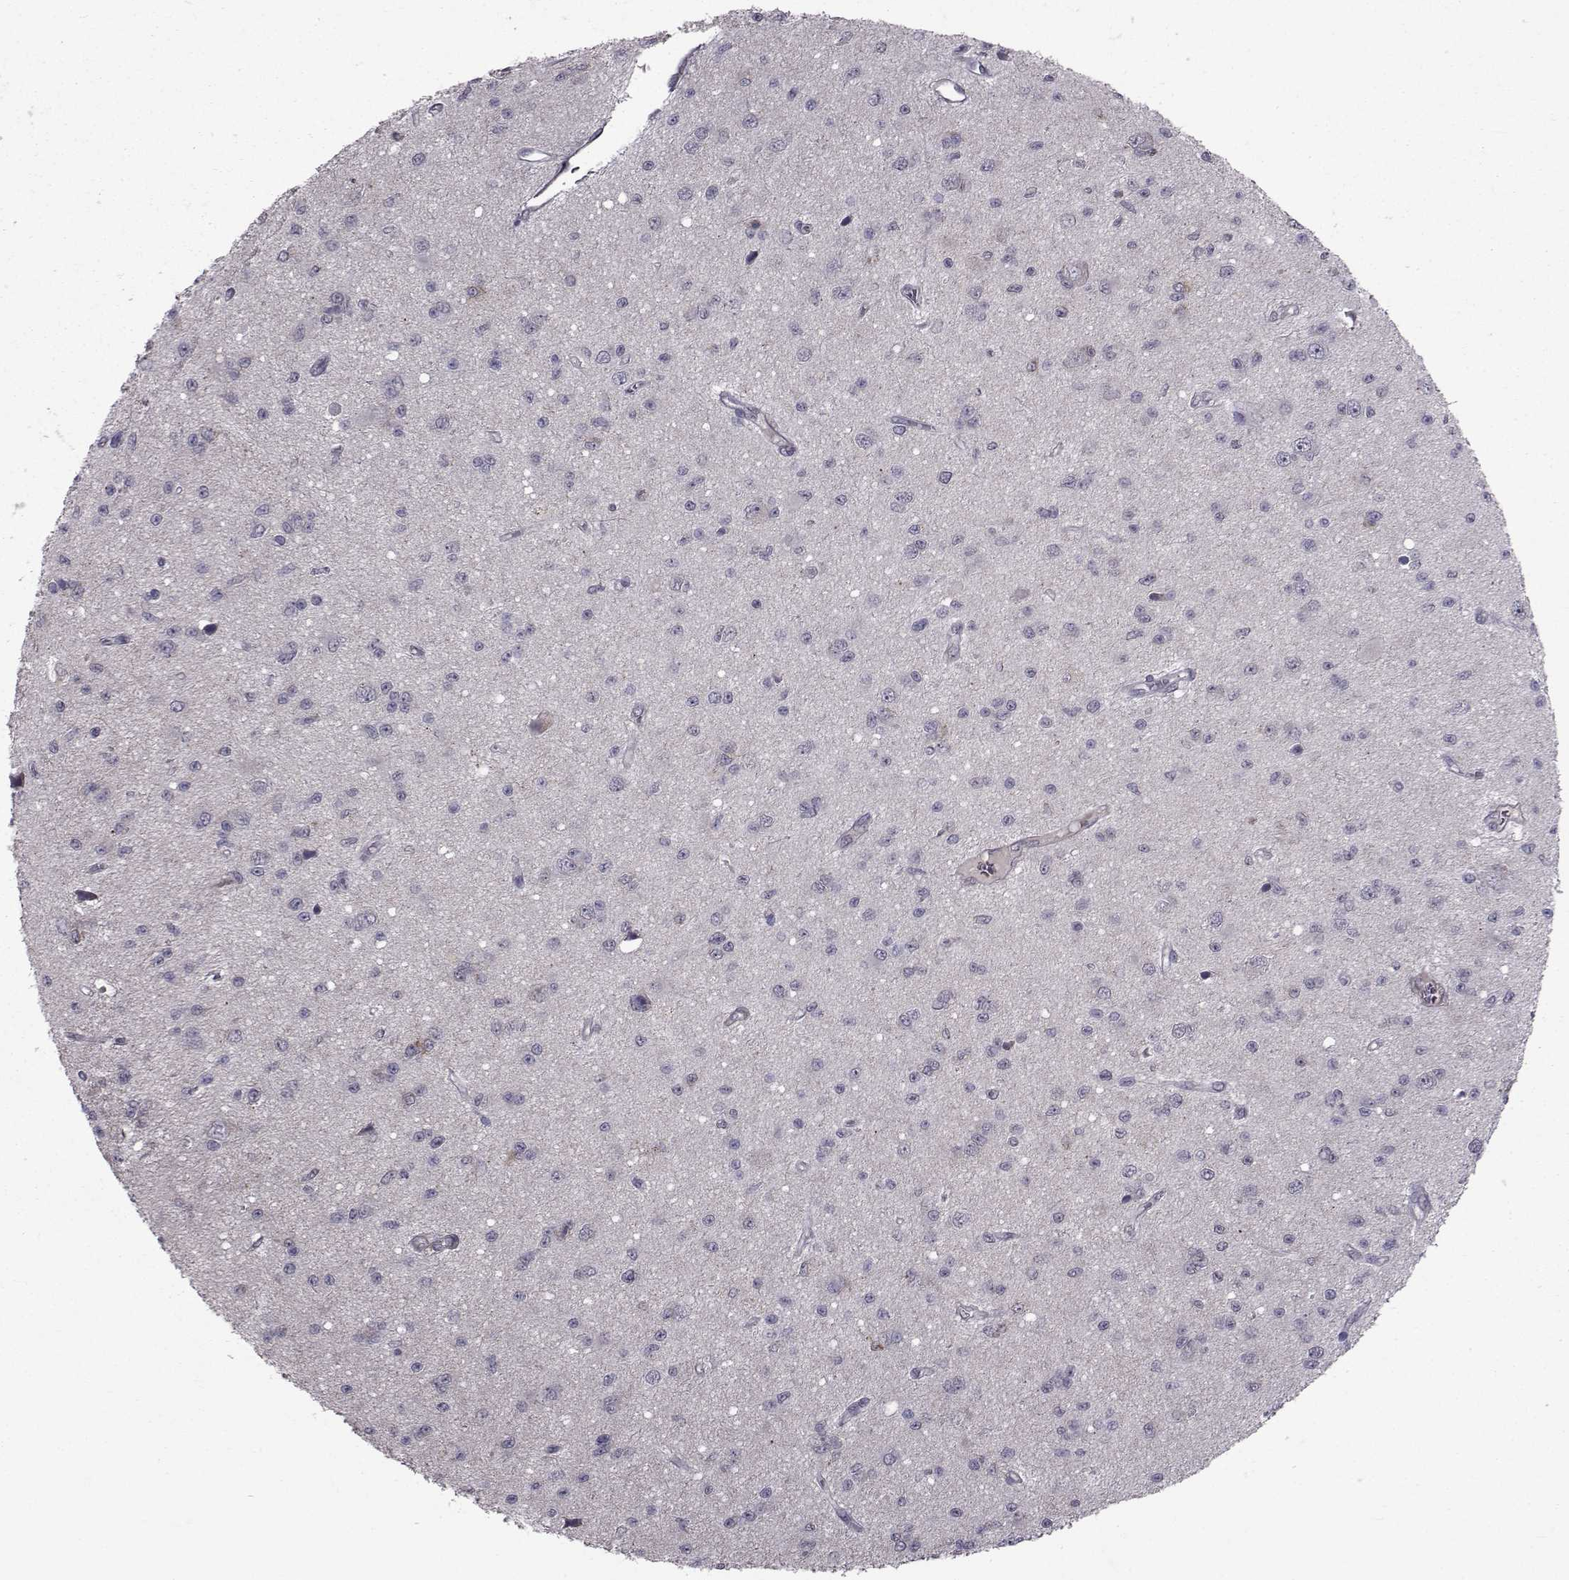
{"staining": {"intensity": "negative", "quantity": "none", "location": "none"}, "tissue": "glioma", "cell_type": "Tumor cells", "image_type": "cancer", "snomed": [{"axis": "morphology", "description": "Glioma, malignant, Low grade"}, {"axis": "topography", "description": "Brain"}], "caption": "Tumor cells are negative for brown protein staining in malignant glioma (low-grade).", "gene": "FDXR", "patient": {"sex": "female", "age": 45}}